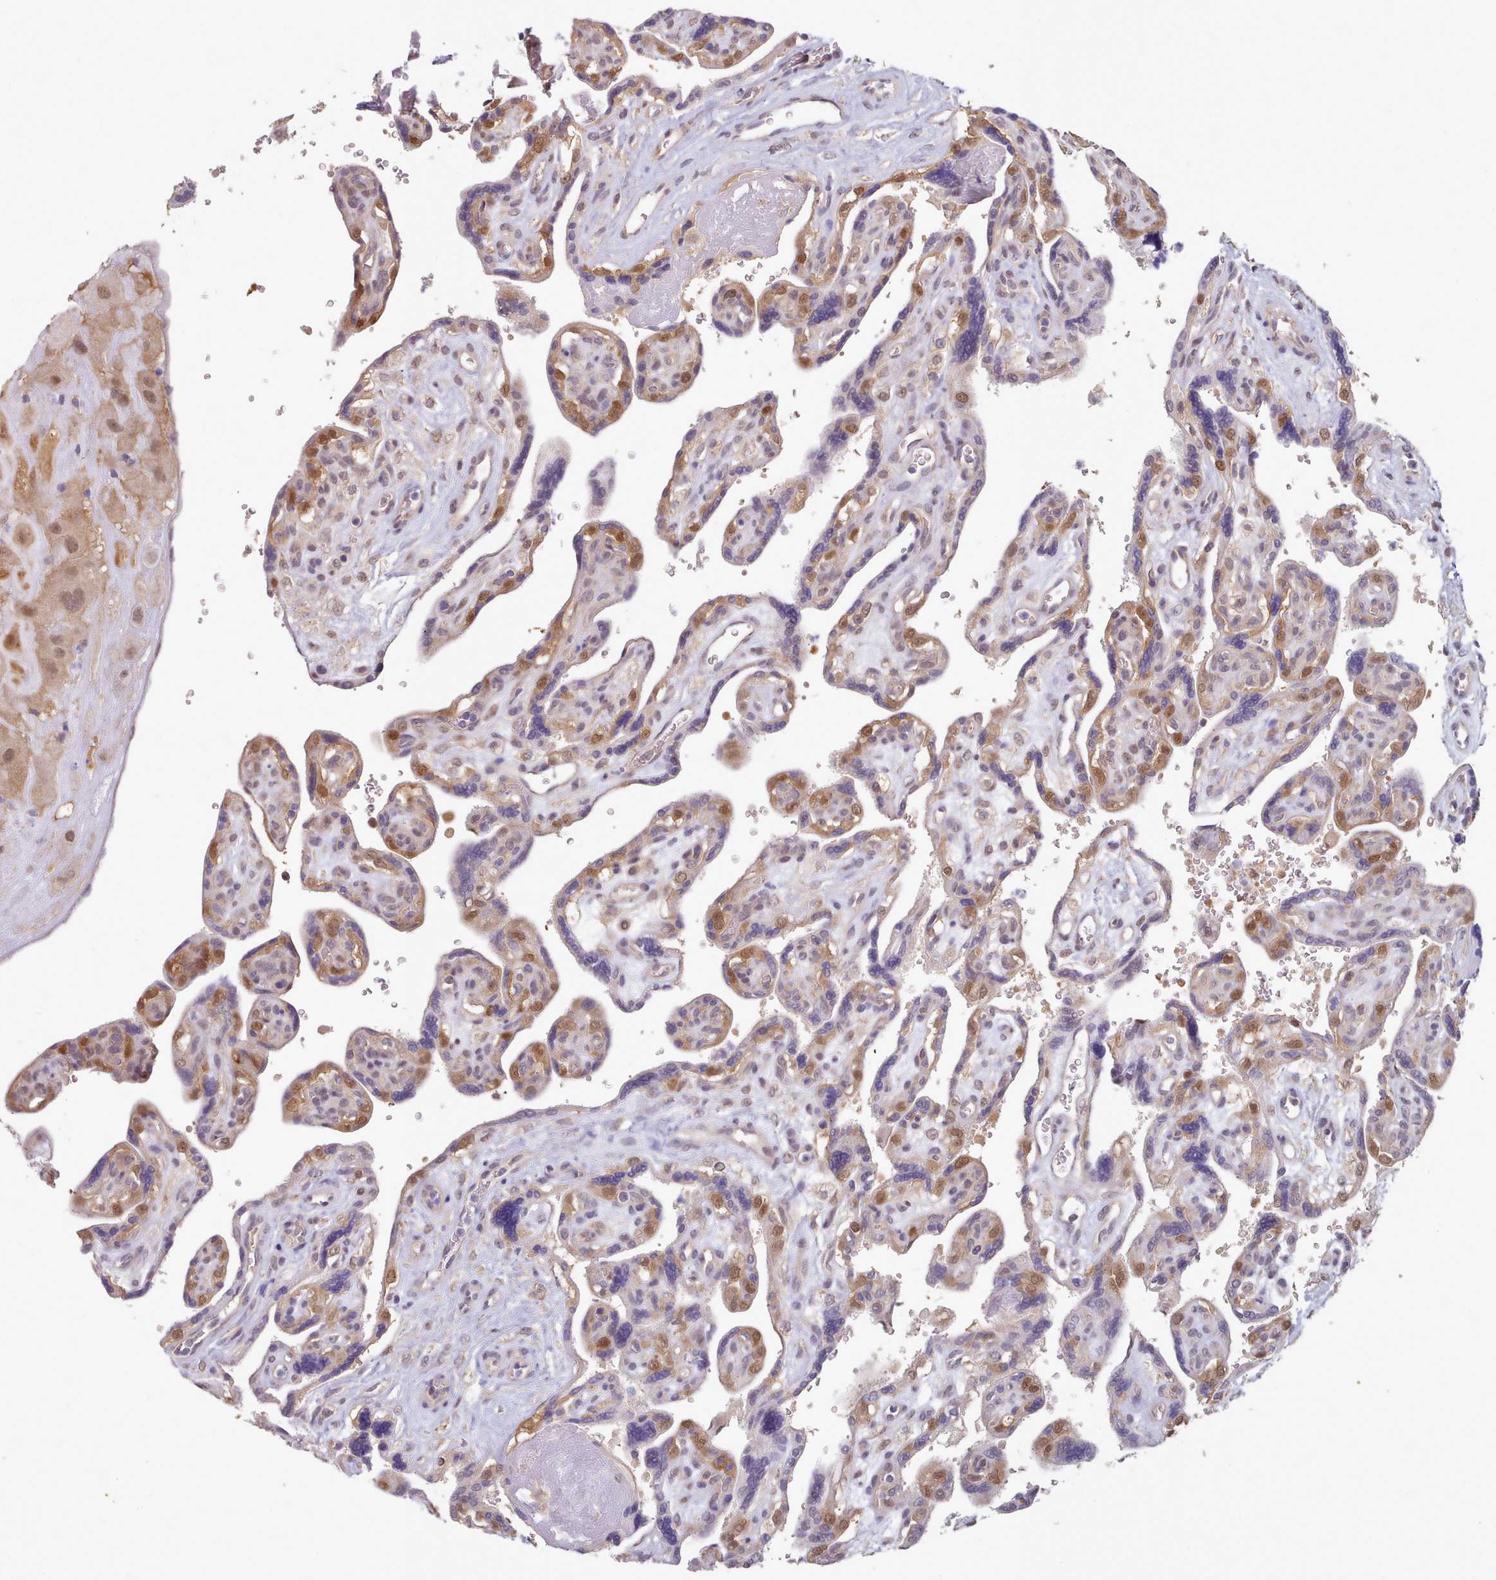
{"staining": {"intensity": "moderate", "quantity": ">75%", "location": "nuclear"}, "tissue": "placenta", "cell_type": "Decidual cells", "image_type": "normal", "snomed": [{"axis": "morphology", "description": "Normal tissue, NOS"}, {"axis": "topography", "description": "Placenta"}], "caption": "Decidual cells demonstrate medium levels of moderate nuclear expression in about >75% of cells in benign human placenta. (Stains: DAB in brown, nuclei in blue, Microscopy: brightfield microscopy at high magnification).", "gene": "CES3", "patient": {"sex": "female", "age": 39}}